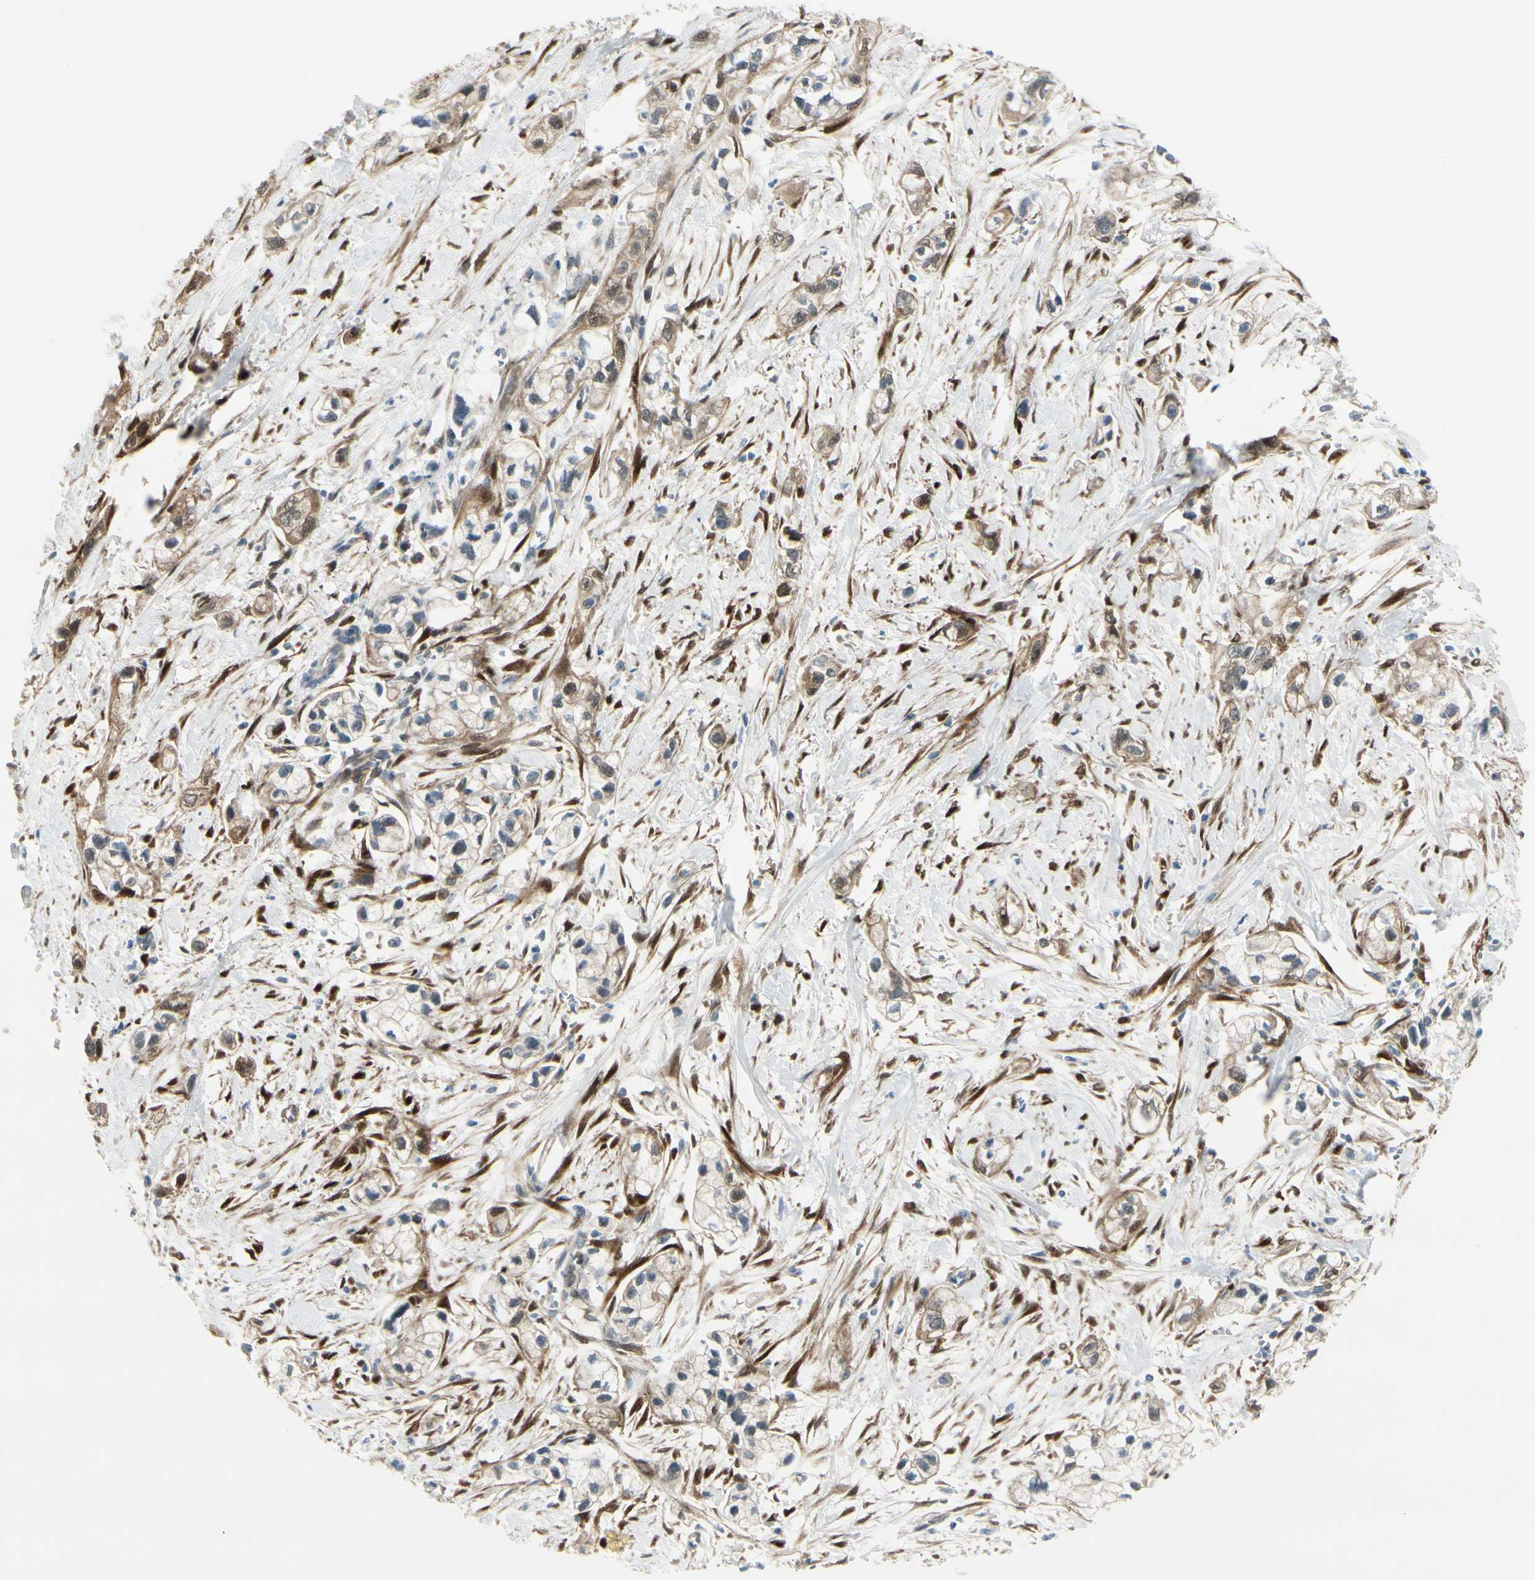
{"staining": {"intensity": "weak", "quantity": "25%-75%", "location": "cytoplasmic/membranous"}, "tissue": "pancreatic cancer", "cell_type": "Tumor cells", "image_type": "cancer", "snomed": [{"axis": "morphology", "description": "Adenocarcinoma, NOS"}, {"axis": "topography", "description": "Pancreas"}], "caption": "This is a micrograph of IHC staining of pancreatic adenocarcinoma, which shows weak staining in the cytoplasmic/membranous of tumor cells.", "gene": "FHL2", "patient": {"sex": "male", "age": 74}}